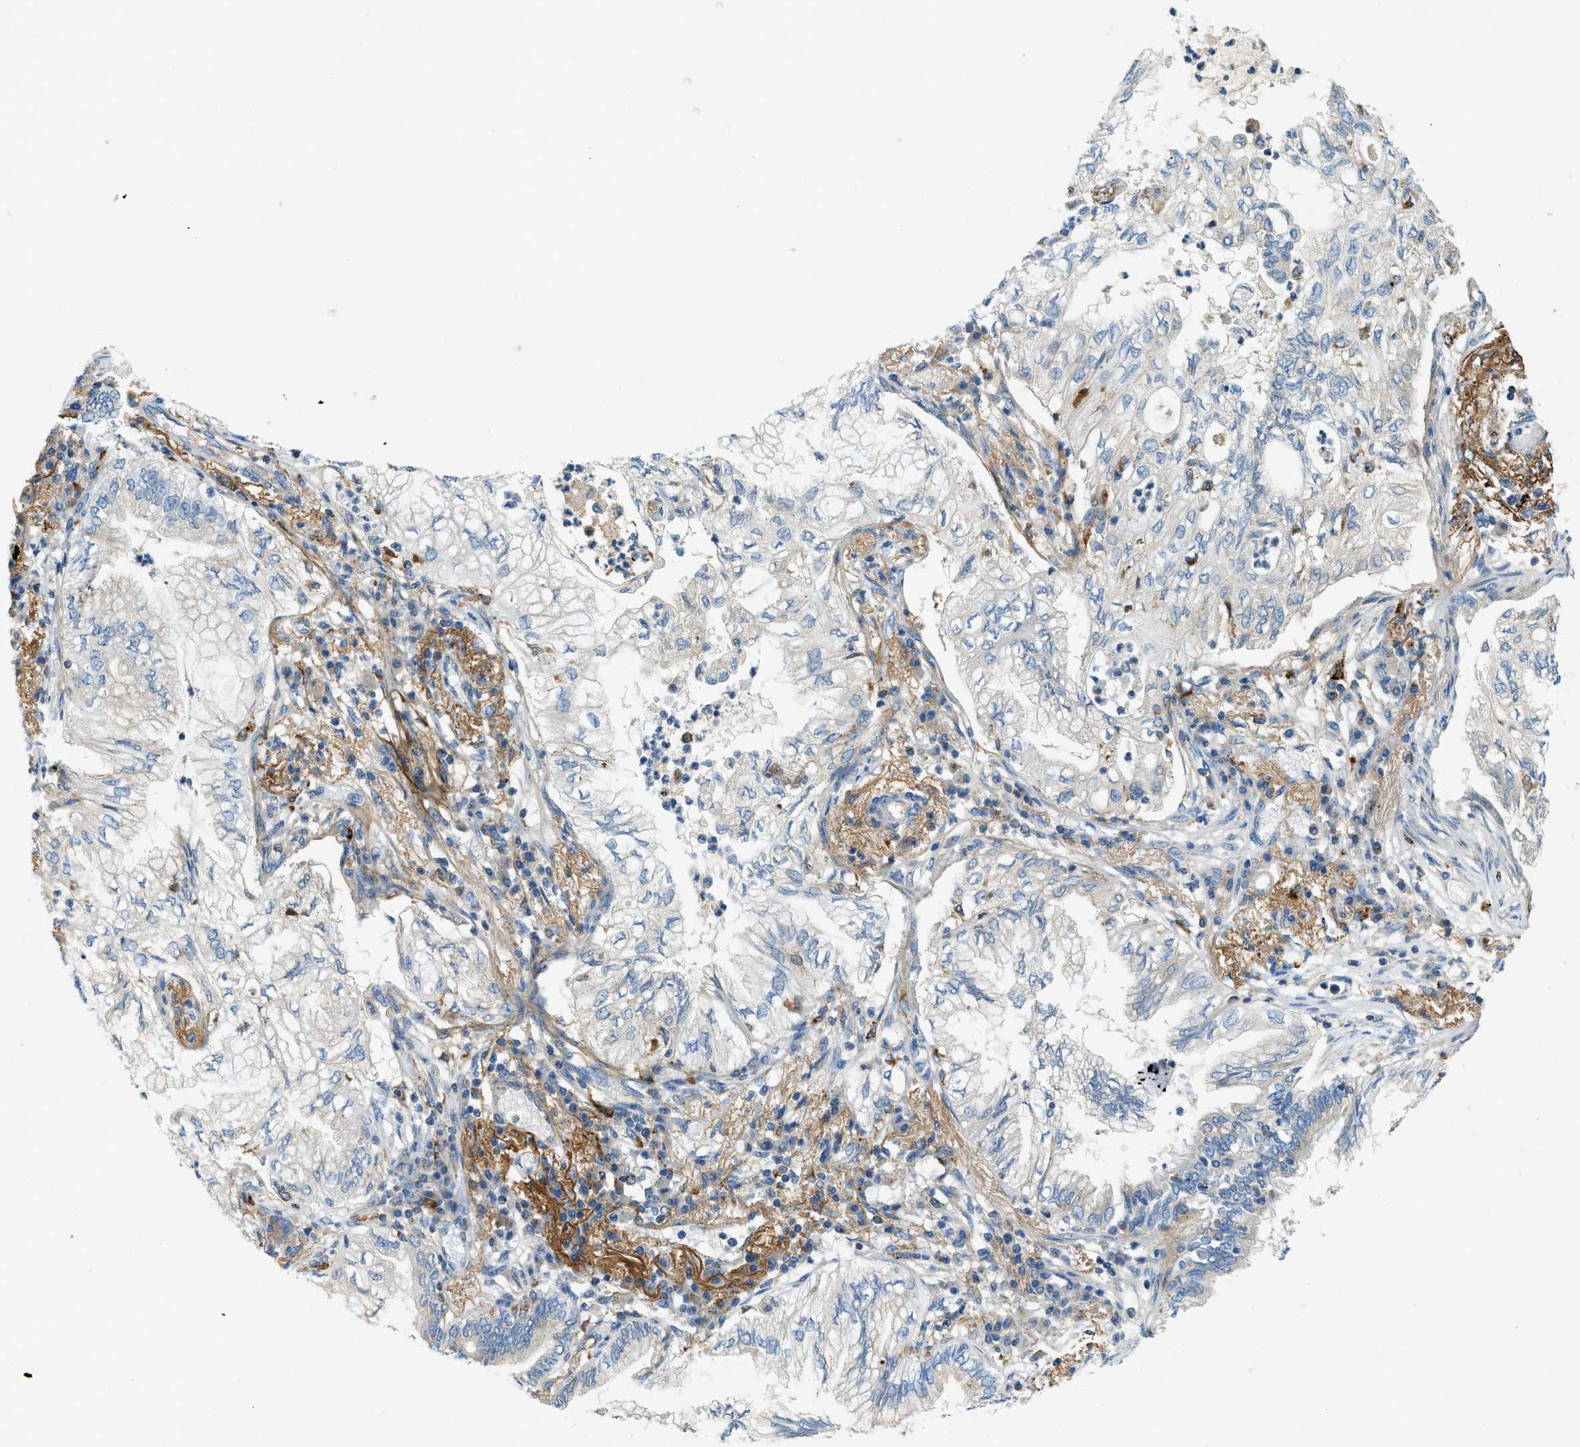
{"staining": {"intensity": "negative", "quantity": "none", "location": "none"}, "tissue": "lung cancer", "cell_type": "Tumor cells", "image_type": "cancer", "snomed": [{"axis": "morphology", "description": "Normal tissue, NOS"}, {"axis": "morphology", "description": "Adenocarcinoma, NOS"}, {"axis": "topography", "description": "Bronchus"}, {"axis": "topography", "description": "Lung"}], "caption": "Adenocarcinoma (lung) was stained to show a protein in brown. There is no significant staining in tumor cells.", "gene": "PLBD2", "patient": {"sex": "female", "age": 70}}